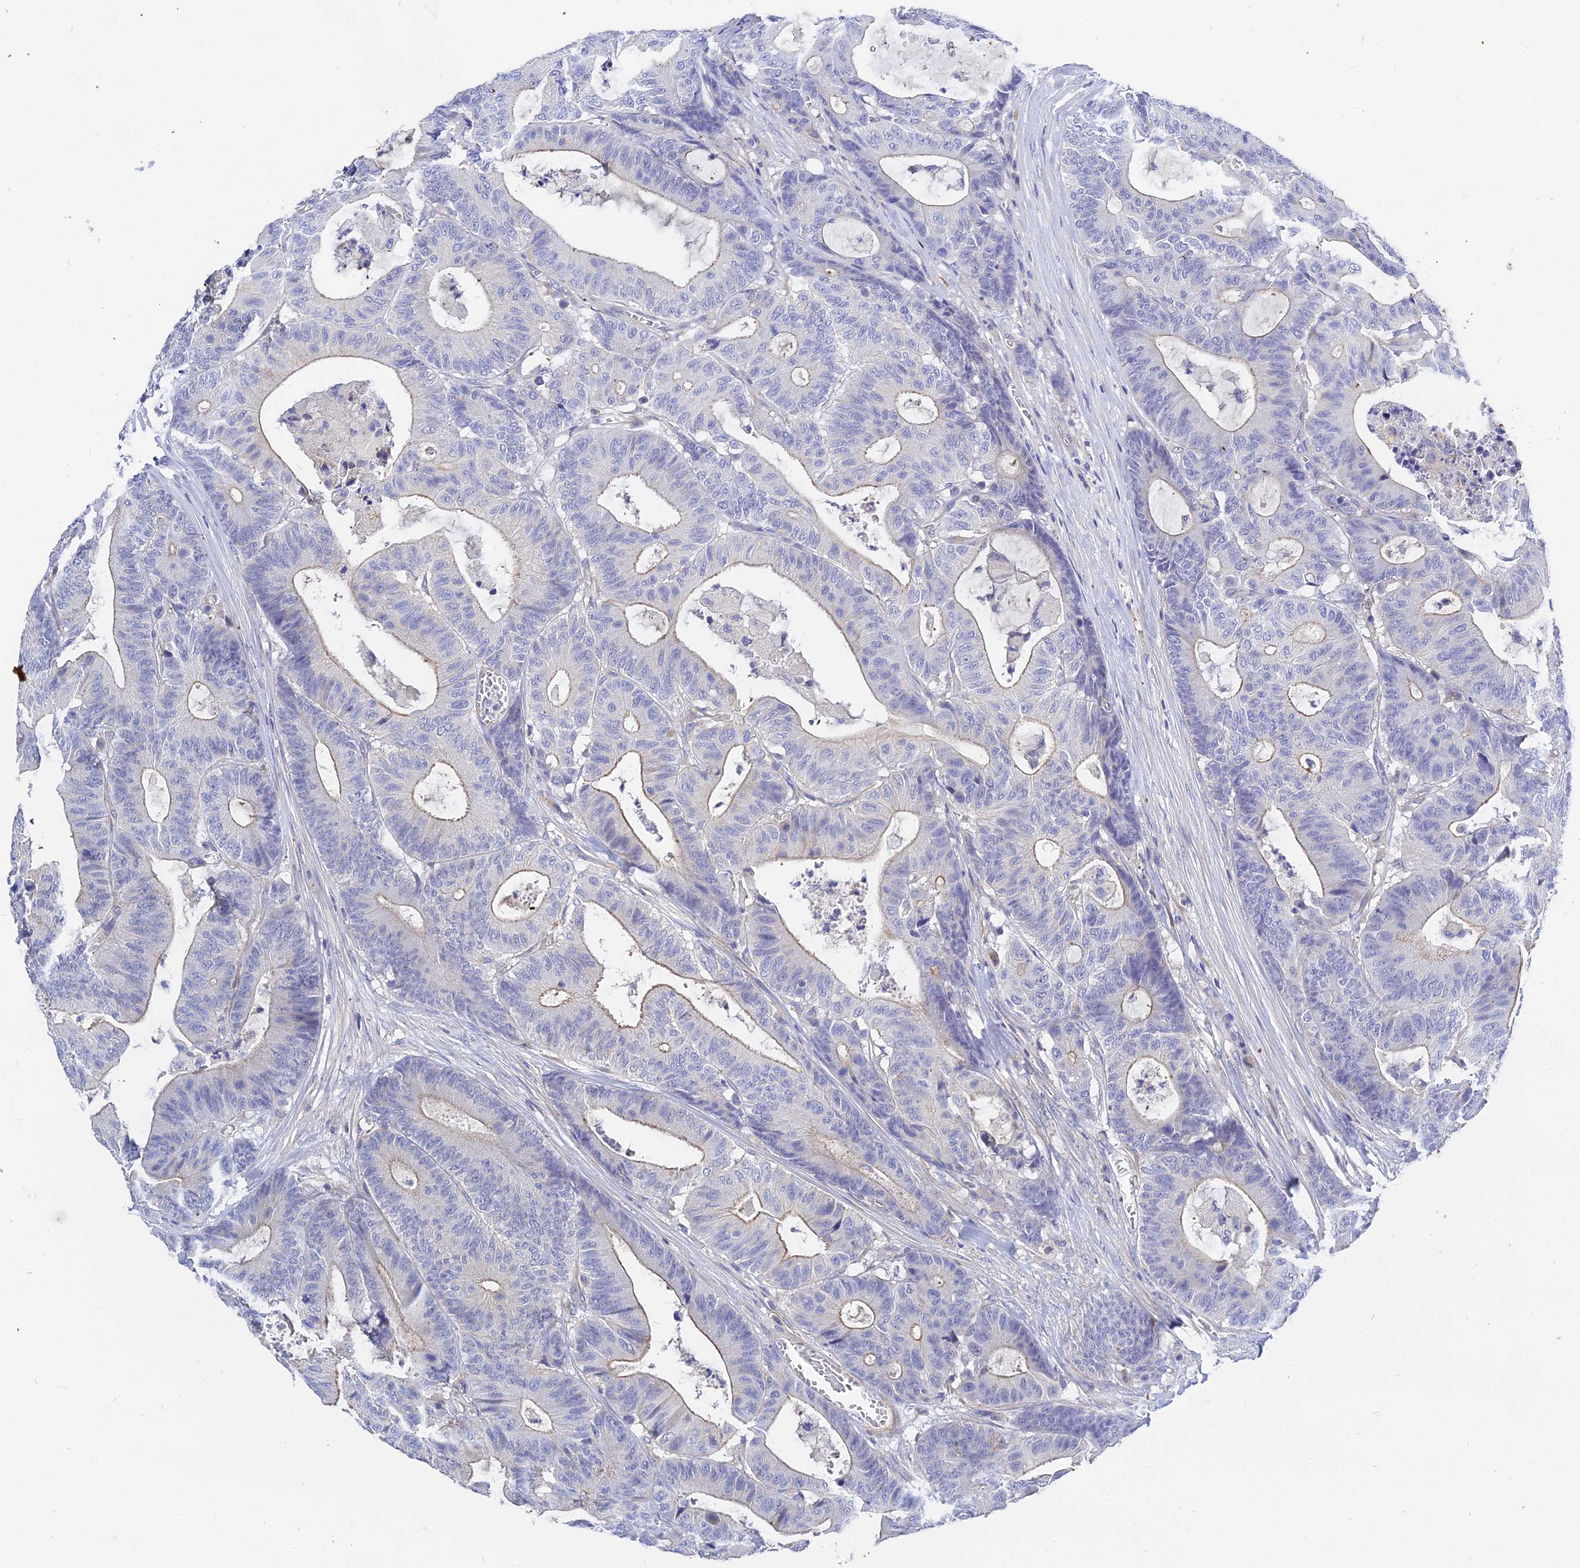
{"staining": {"intensity": "negative", "quantity": "none", "location": "none"}, "tissue": "colorectal cancer", "cell_type": "Tumor cells", "image_type": "cancer", "snomed": [{"axis": "morphology", "description": "Adenocarcinoma, NOS"}, {"axis": "topography", "description": "Colon"}], "caption": "The micrograph reveals no significant positivity in tumor cells of colorectal adenocarcinoma.", "gene": "APOBEC3H", "patient": {"sex": "female", "age": 84}}